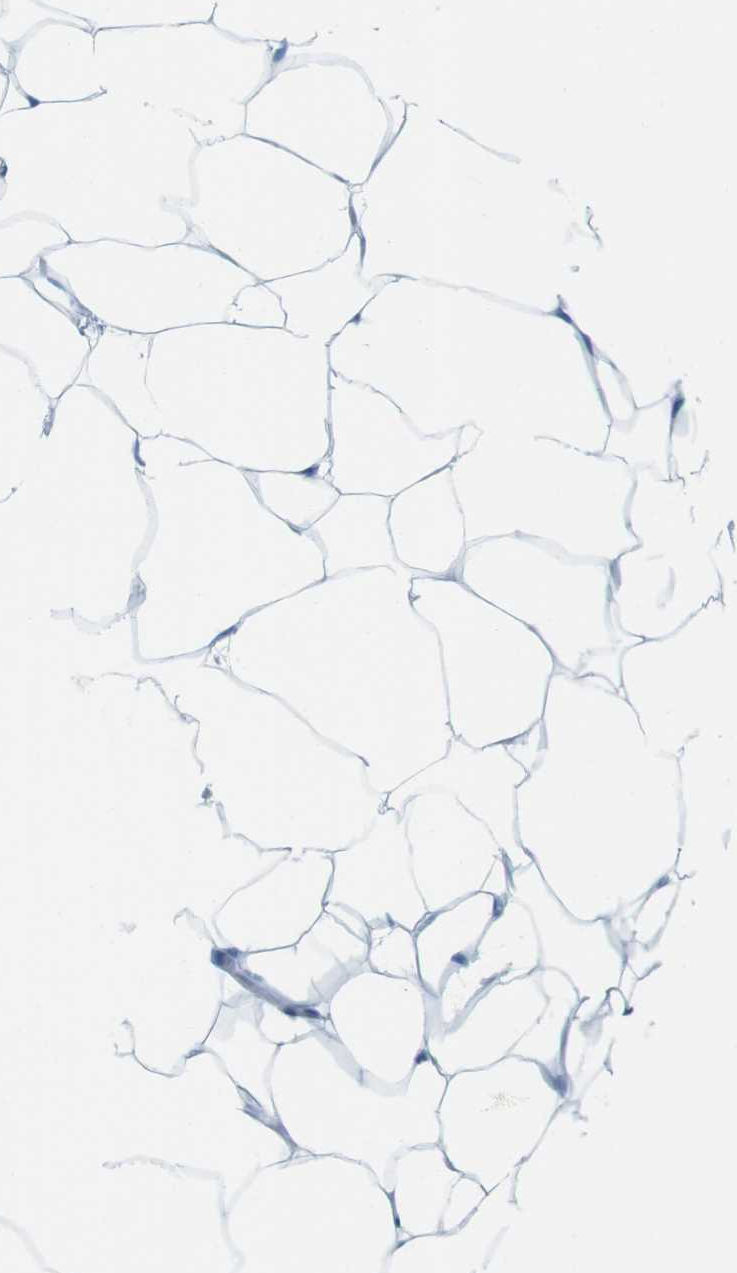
{"staining": {"intensity": "negative", "quantity": "none", "location": "none"}, "tissue": "adipose tissue", "cell_type": "Adipocytes", "image_type": "normal", "snomed": [{"axis": "morphology", "description": "Normal tissue, NOS"}, {"axis": "topography", "description": "Breast"}, {"axis": "topography", "description": "Adipose tissue"}], "caption": "This is a histopathology image of IHC staining of unremarkable adipose tissue, which shows no positivity in adipocytes.", "gene": "TNNT2", "patient": {"sex": "female", "age": 25}}